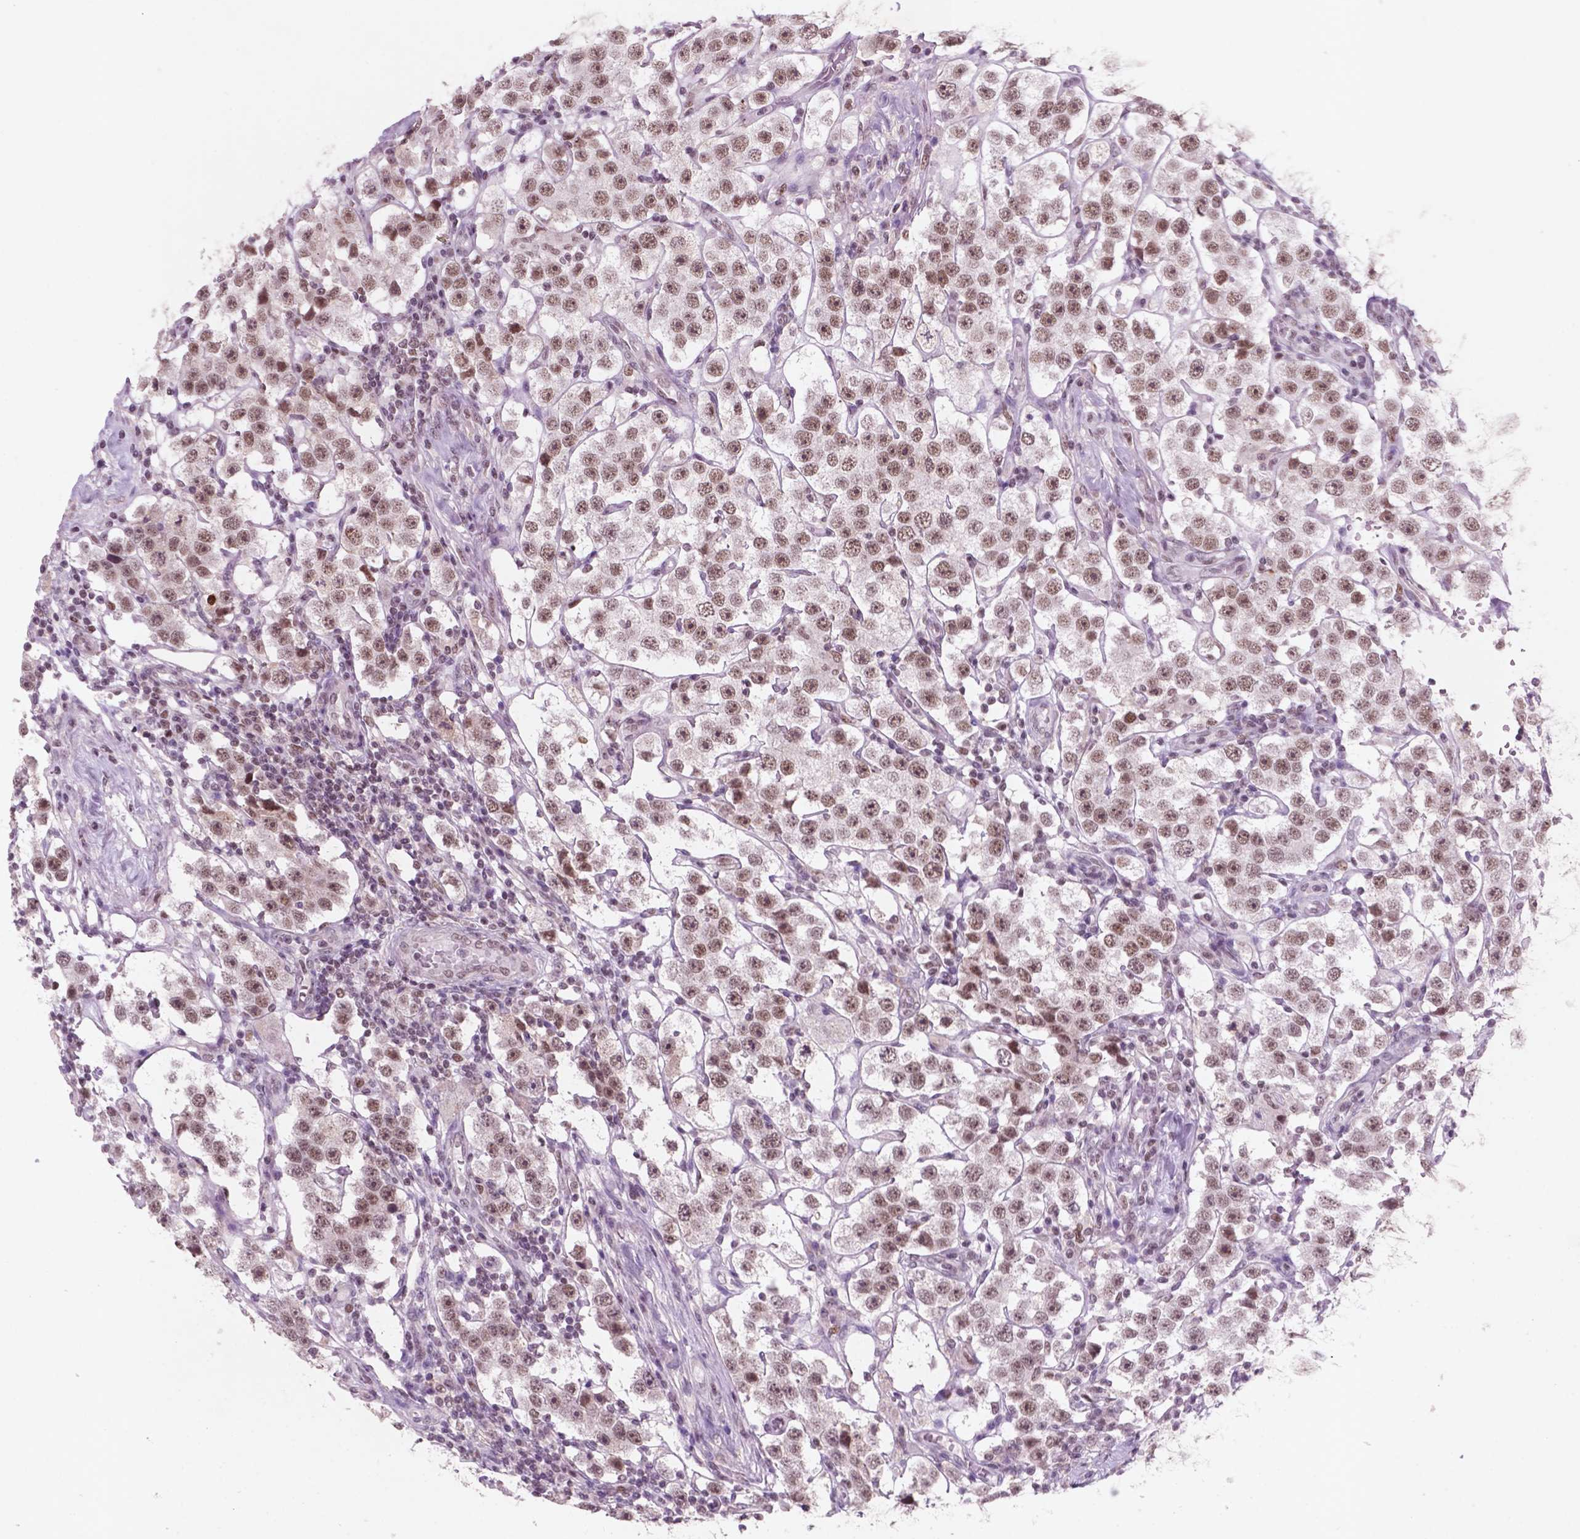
{"staining": {"intensity": "moderate", "quantity": "25%-75%", "location": "nuclear"}, "tissue": "testis cancer", "cell_type": "Tumor cells", "image_type": "cancer", "snomed": [{"axis": "morphology", "description": "Seminoma, NOS"}, {"axis": "topography", "description": "Testis"}], "caption": "The immunohistochemical stain highlights moderate nuclear expression in tumor cells of testis cancer (seminoma) tissue.", "gene": "CTR9", "patient": {"sex": "male", "age": 37}}